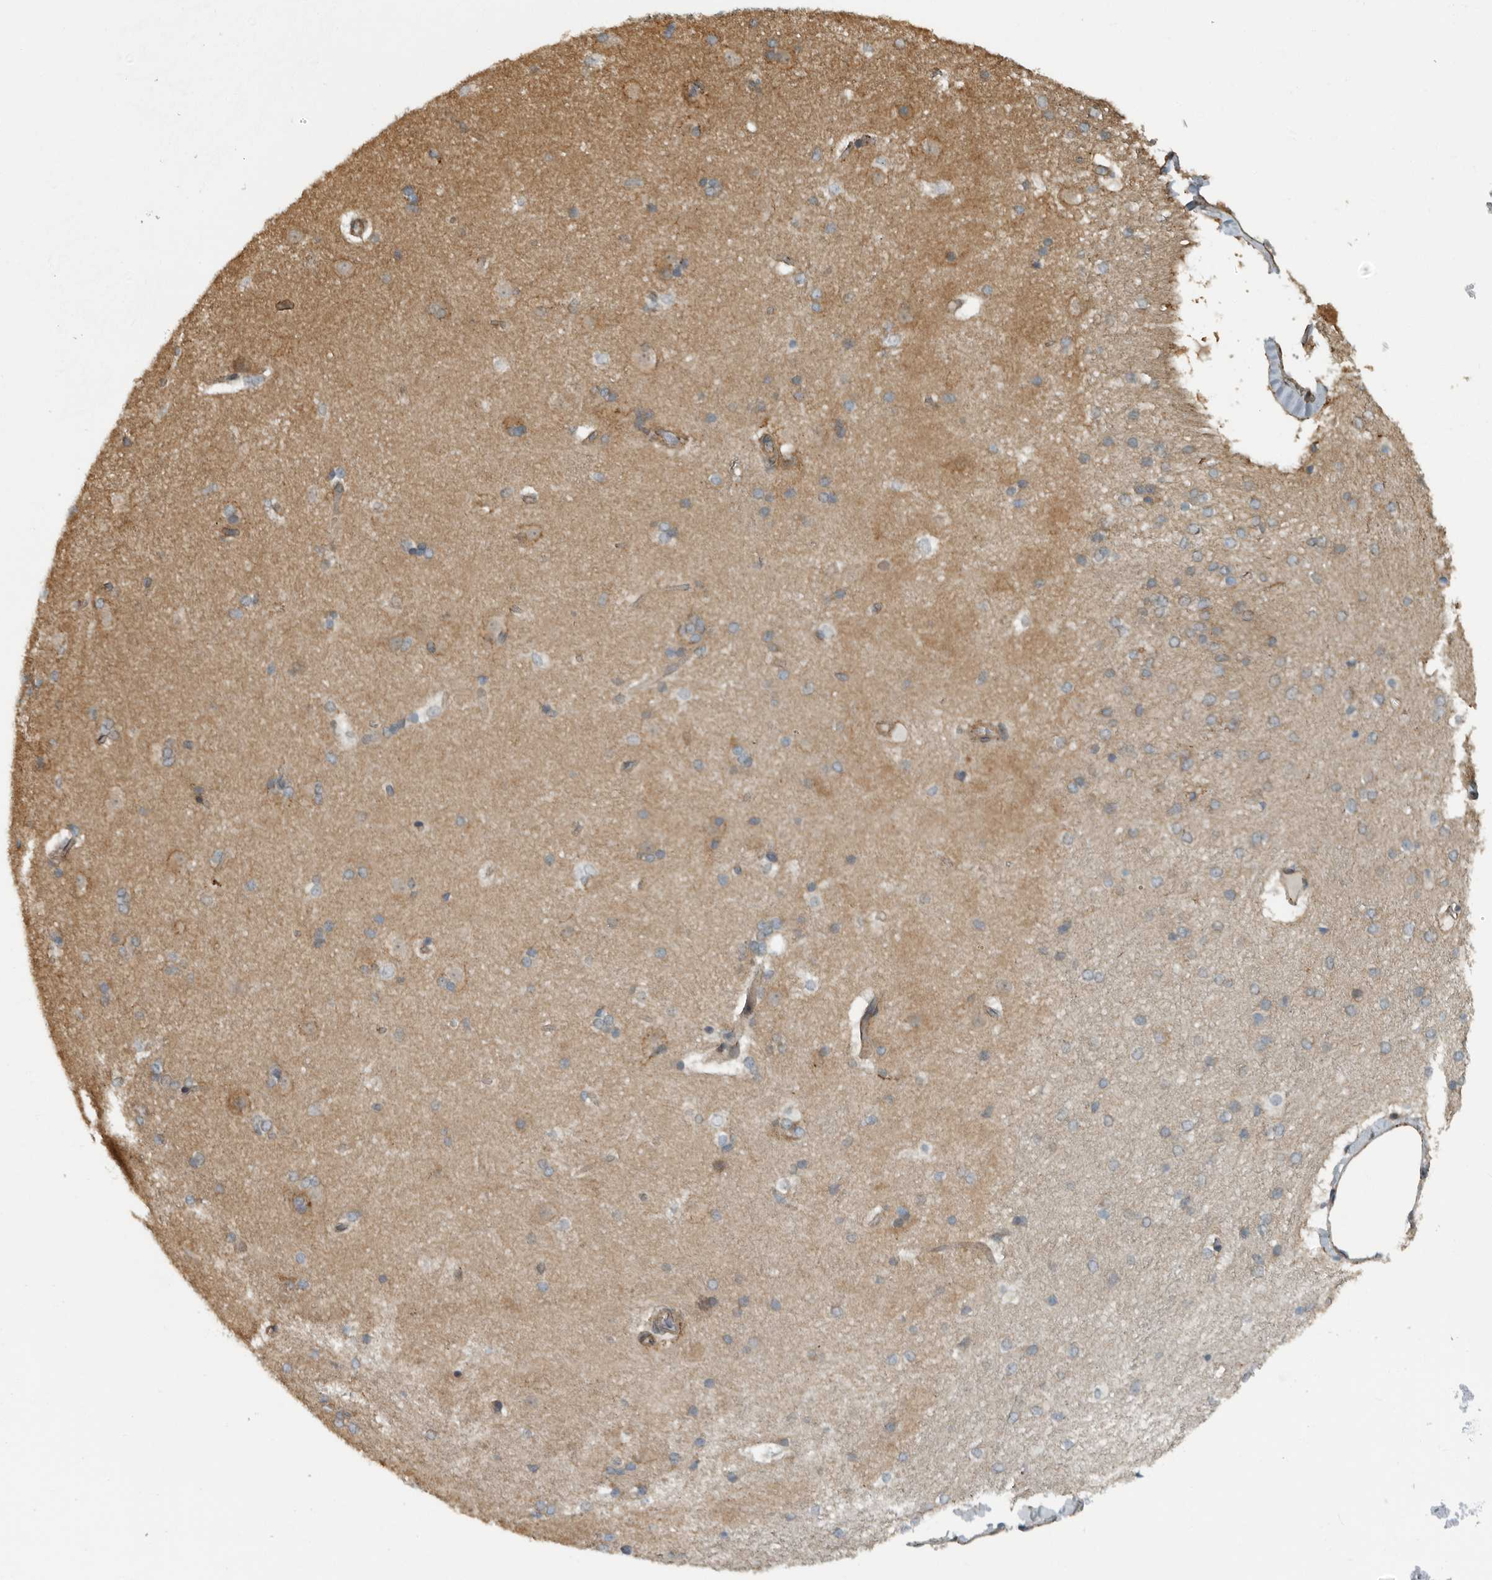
{"staining": {"intensity": "weak", "quantity": "<25%", "location": "cytoplasmic/membranous"}, "tissue": "caudate", "cell_type": "Glial cells", "image_type": "normal", "snomed": [{"axis": "morphology", "description": "Normal tissue, NOS"}, {"axis": "topography", "description": "Lateral ventricle wall"}], "caption": "Immunohistochemistry micrograph of benign caudate stained for a protein (brown), which displays no expression in glial cells. (DAB IHC visualized using brightfield microscopy, high magnification).", "gene": "AMFR", "patient": {"sex": "female", "age": 19}}